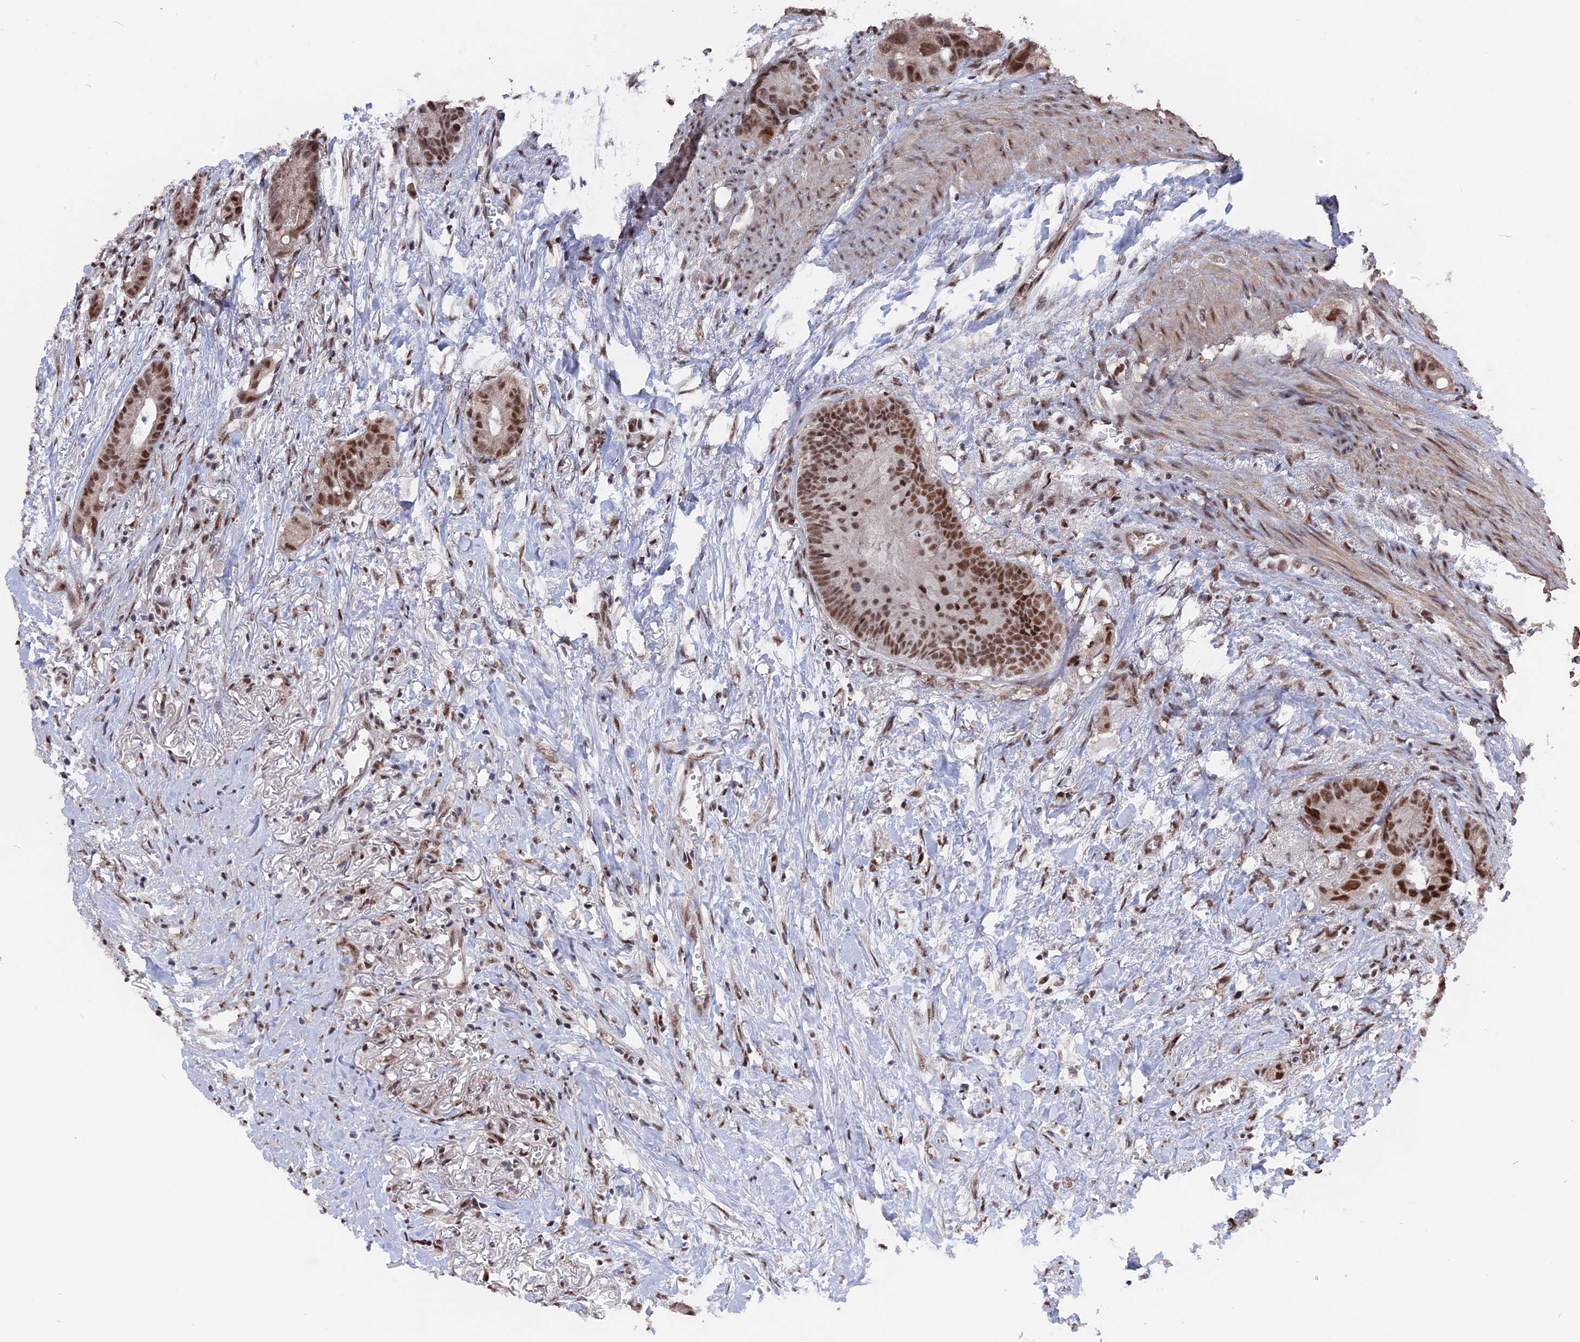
{"staining": {"intensity": "moderate", "quantity": ">75%", "location": "nuclear"}, "tissue": "colorectal cancer", "cell_type": "Tumor cells", "image_type": "cancer", "snomed": [{"axis": "morphology", "description": "Adenocarcinoma, NOS"}, {"axis": "topography", "description": "Colon"}], "caption": "An IHC micrograph of tumor tissue is shown. Protein staining in brown labels moderate nuclear positivity in colorectal adenocarcinoma within tumor cells. Nuclei are stained in blue.", "gene": "SF3A2", "patient": {"sex": "female", "age": 57}}